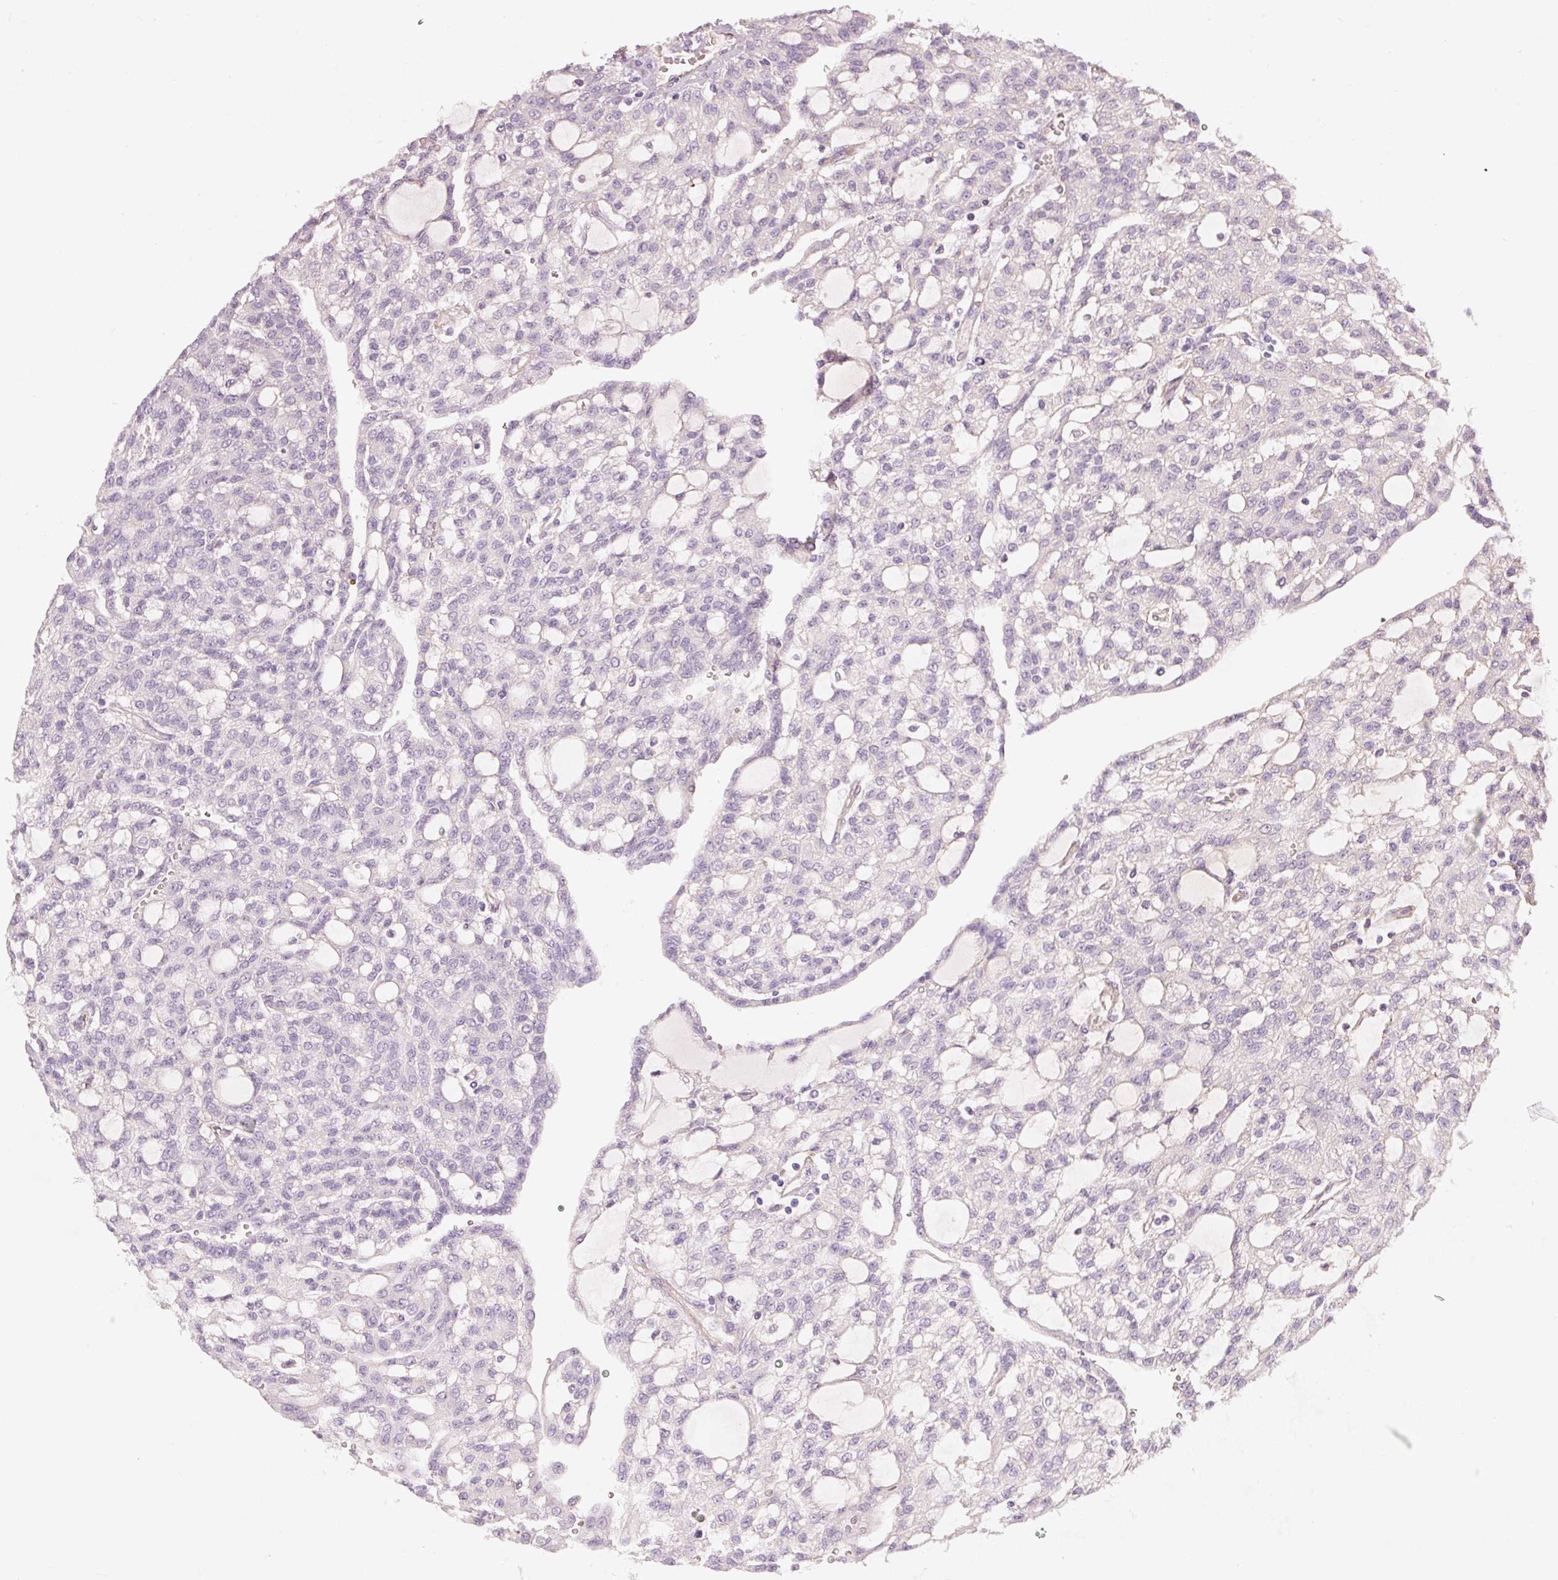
{"staining": {"intensity": "negative", "quantity": "none", "location": "none"}, "tissue": "renal cancer", "cell_type": "Tumor cells", "image_type": "cancer", "snomed": [{"axis": "morphology", "description": "Adenocarcinoma, NOS"}, {"axis": "topography", "description": "Kidney"}], "caption": "Tumor cells are negative for protein expression in human renal cancer (adenocarcinoma).", "gene": "OSR2", "patient": {"sex": "male", "age": 63}}